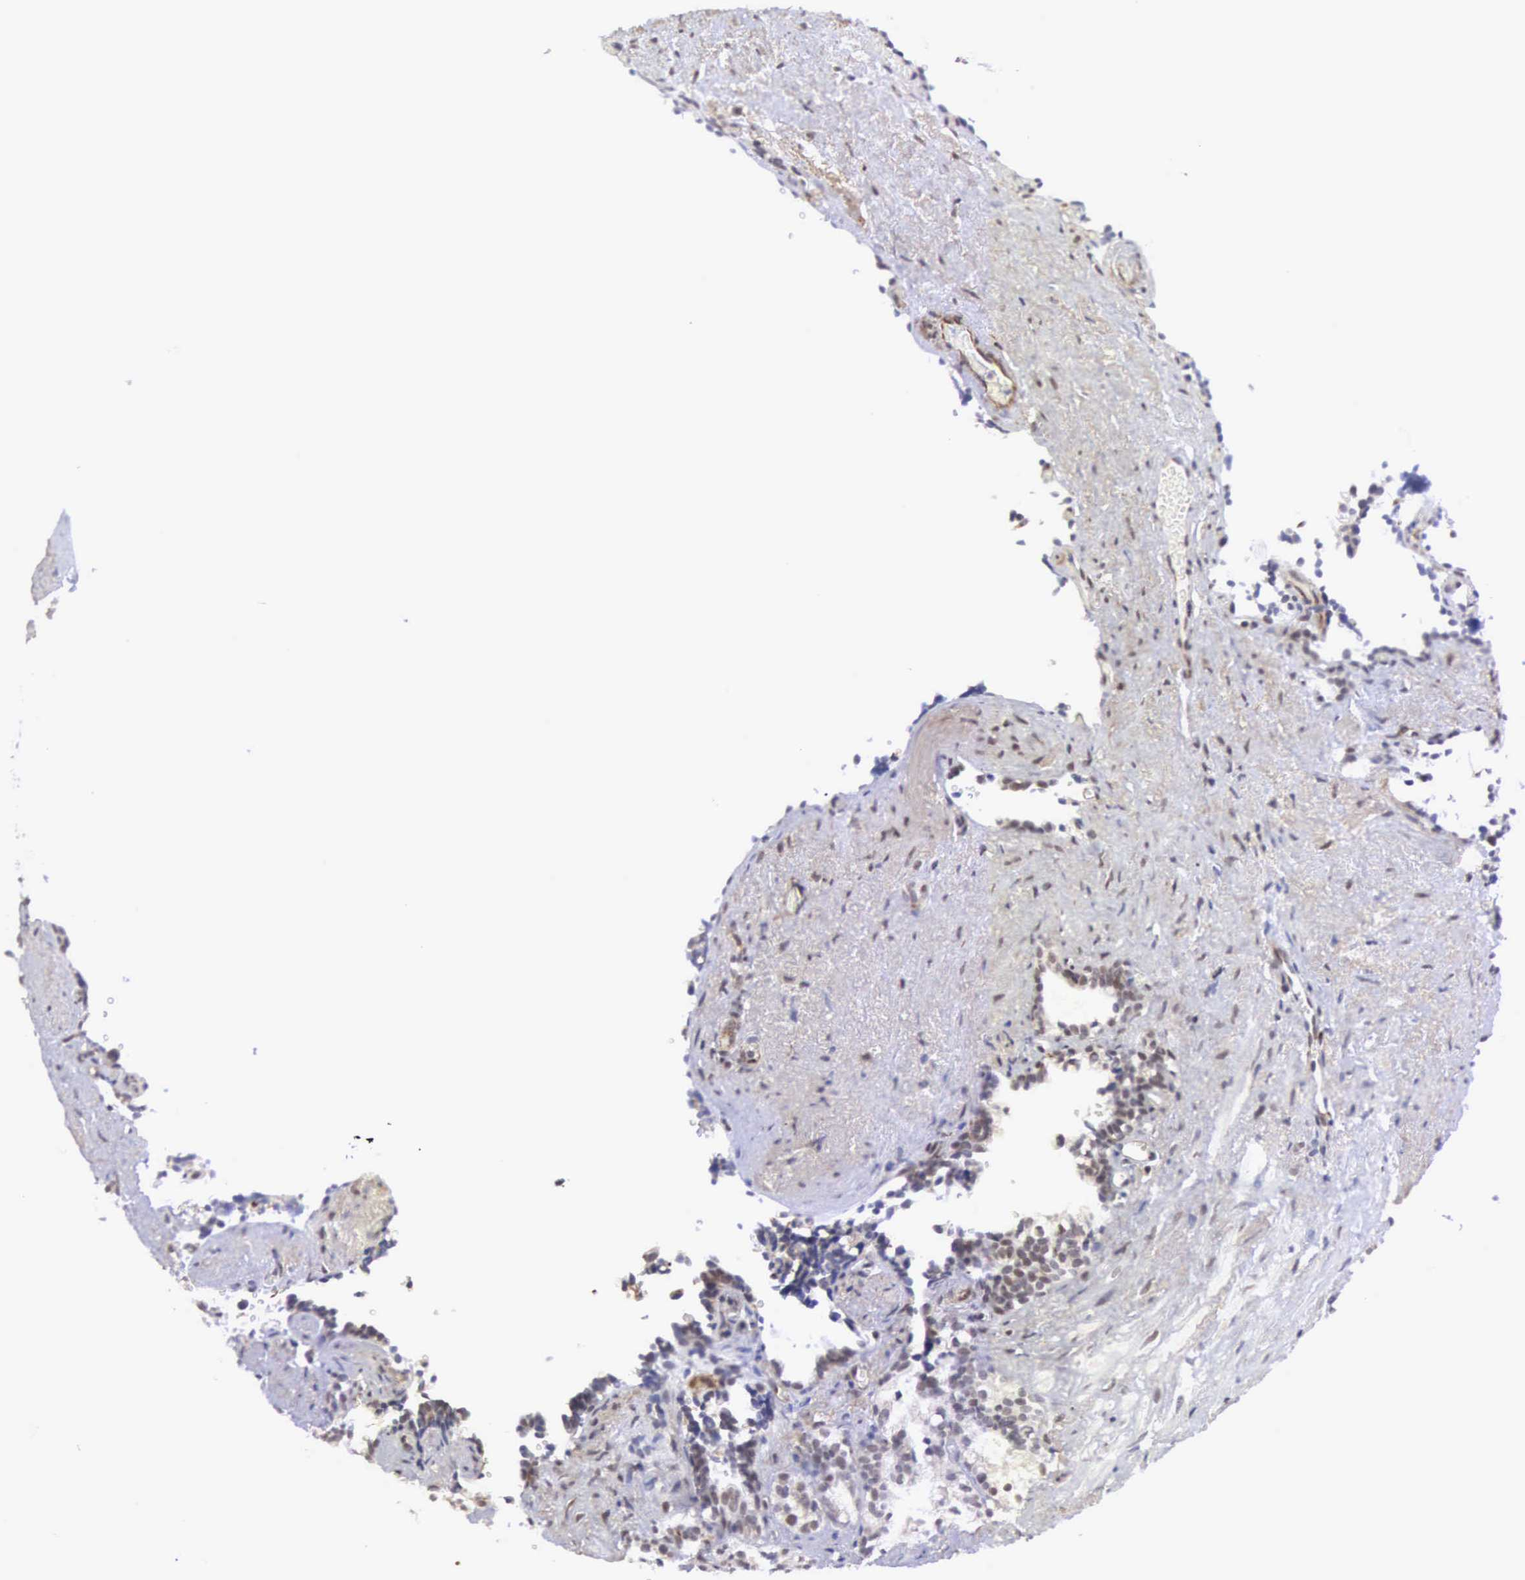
{"staining": {"intensity": "moderate", "quantity": "25%-75%", "location": "cytoplasmic/membranous,nuclear"}, "tissue": "seminal vesicle", "cell_type": "Glandular cells", "image_type": "normal", "snomed": [{"axis": "morphology", "description": "Normal tissue, NOS"}, {"axis": "topography", "description": "Seminal veicle"}], "caption": "An image of seminal vesicle stained for a protein shows moderate cytoplasmic/membranous,nuclear brown staining in glandular cells.", "gene": "MORC2", "patient": {"sex": "male", "age": 60}}